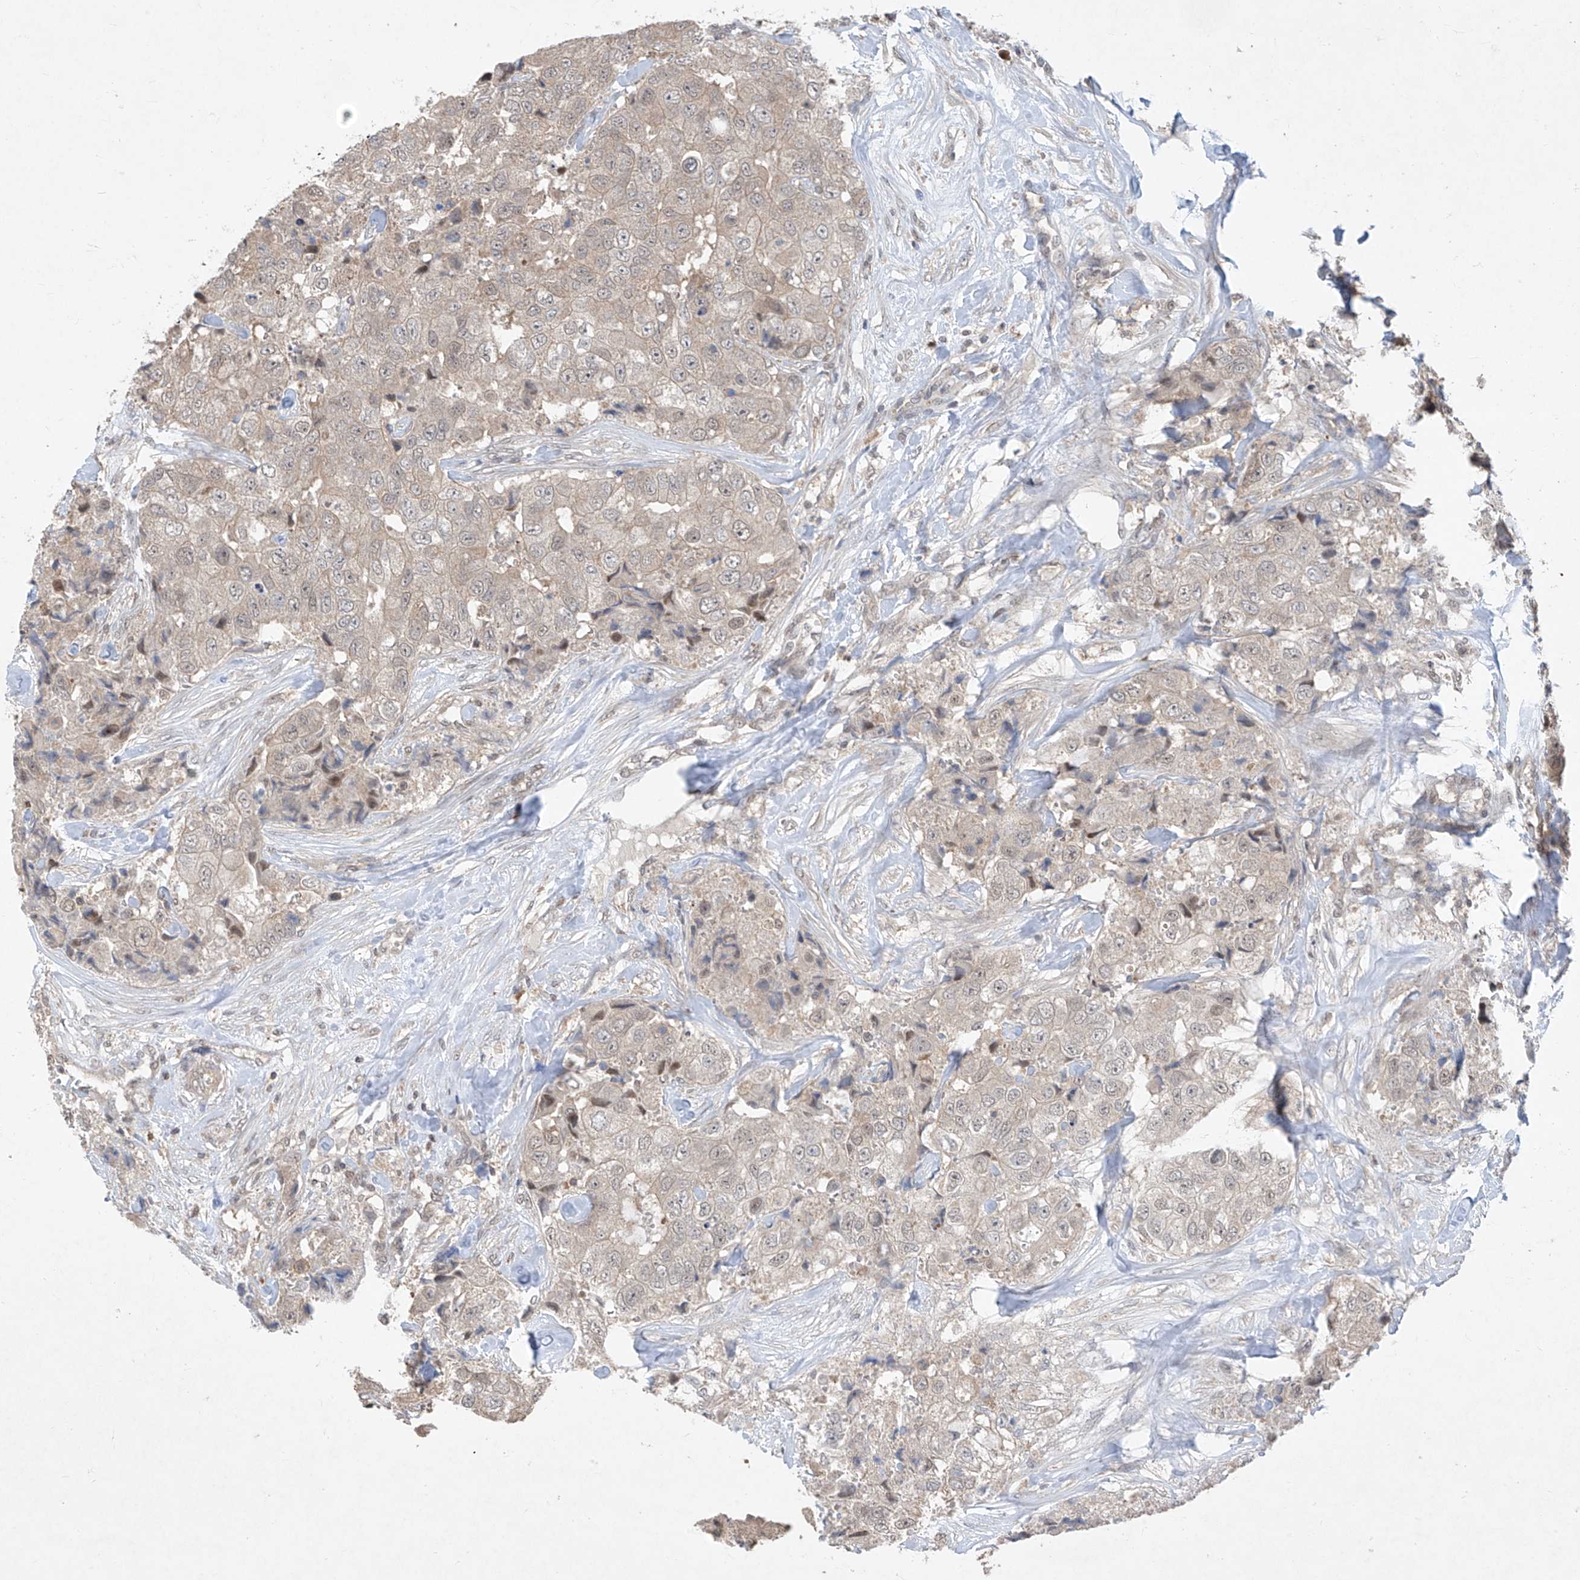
{"staining": {"intensity": "weak", "quantity": "<25%", "location": "cytoplasmic/membranous"}, "tissue": "breast cancer", "cell_type": "Tumor cells", "image_type": "cancer", "snomed": [{"axis": "morphology", "description": "Duct carcinoma"}, {"axis": "topography", "description": "Breast"}], "caption": "DAB immunohistochemical staining of human intraductal carcinoma (breast) demonstrates no significant expression in tumor cells.", "gene": "ZNF358", "patient": {"sex": "female", "age": 62}}